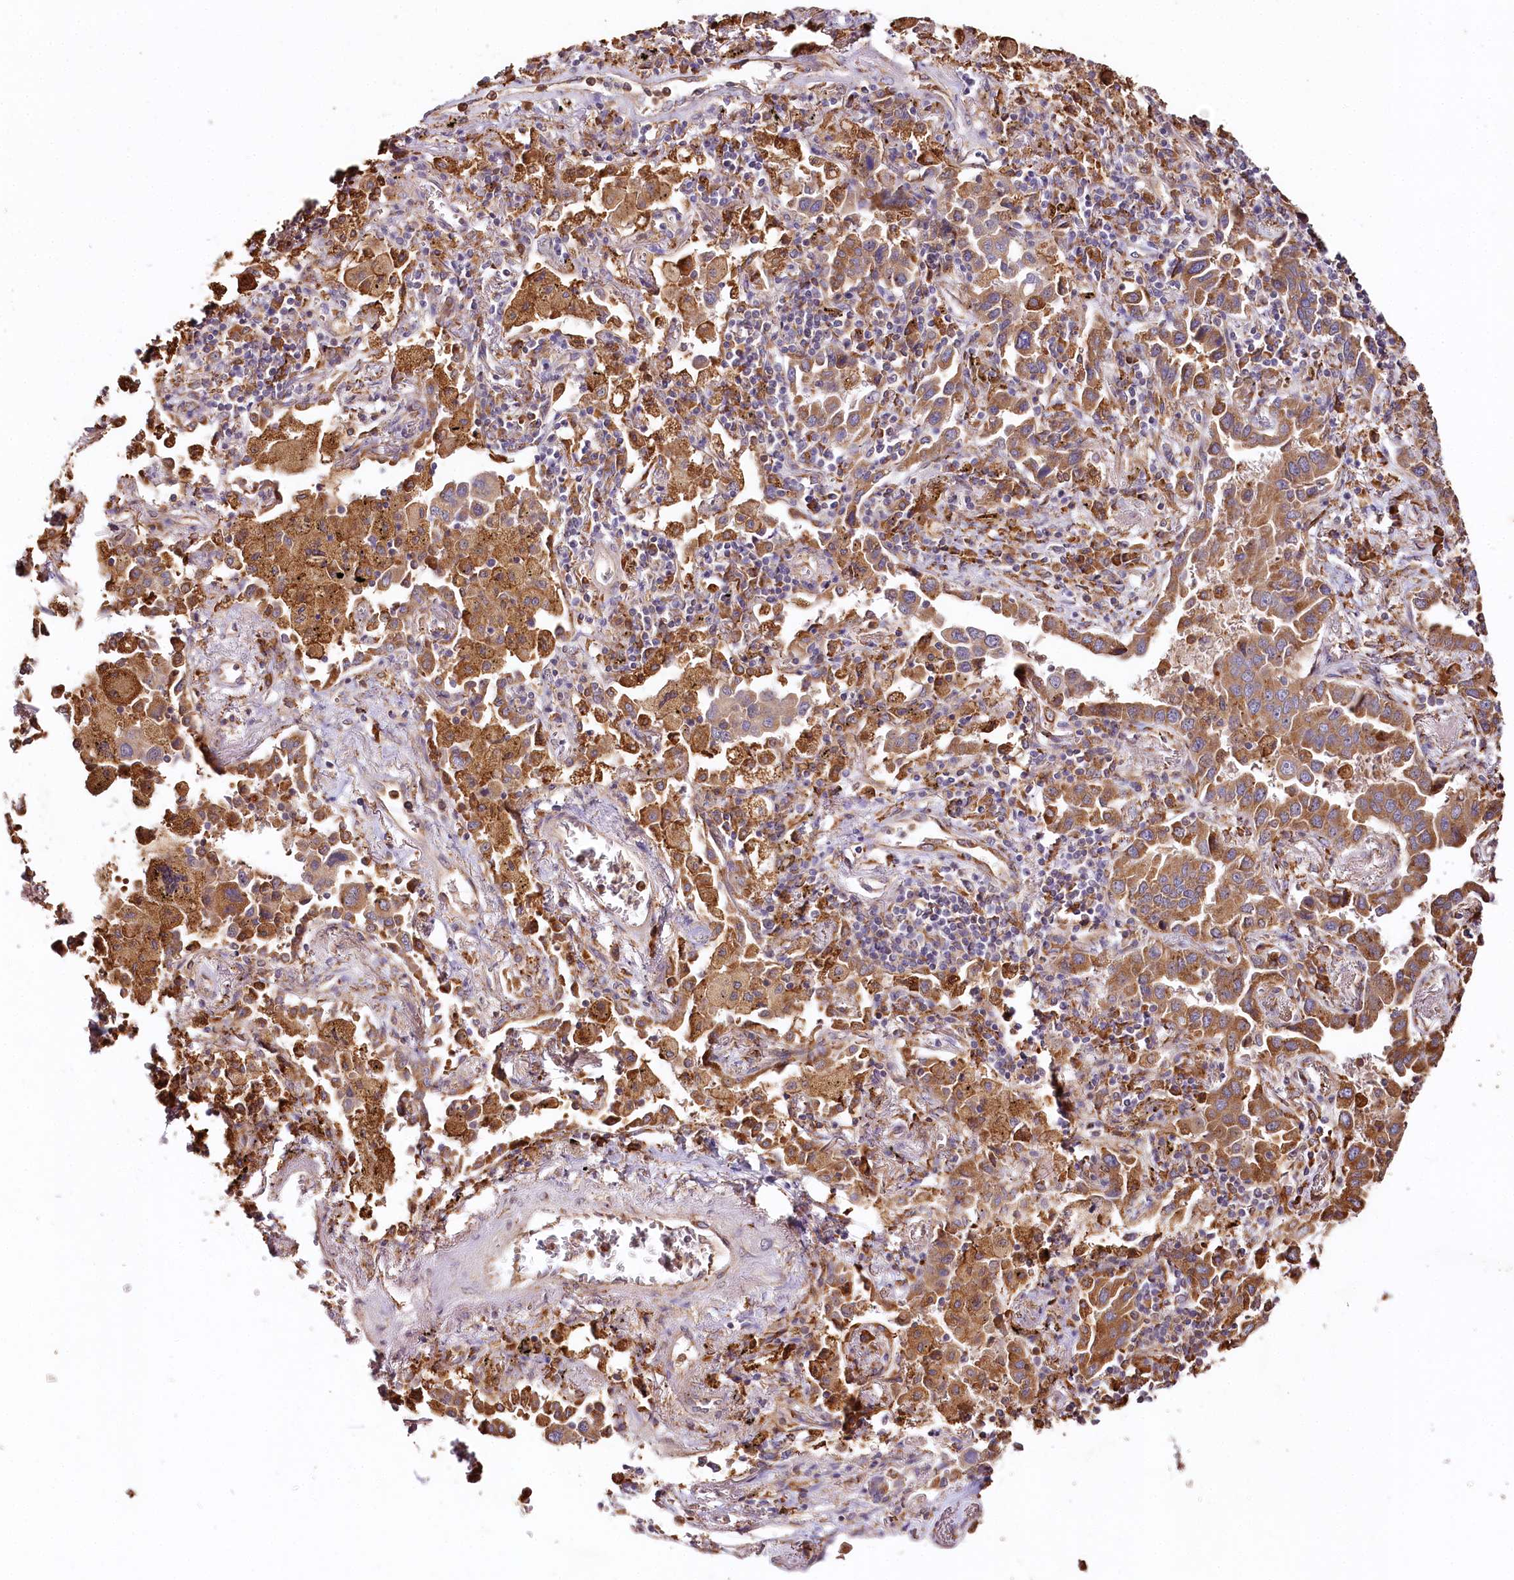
{"staining": {"intensity": "strong", "quantity": ">75%", "location": "cytoplasmic/membranous"}, "tissue": "lung cancer", "cell_type": "Tumor cells", "image_type": "cancer", "snomed": [{"axis": "morphology", "description": "Adenocarcinoma, NOS"}, {"axis": "topography", "description": "Lung"}], "caption": "A high amount of strong cytoplasmic/membranous positivity is present in approximately >75% of tumor cells in adenocarcinoma (lung) tissue.", "gene": "VEGFA", "patient": {"sex": "male", "age": 67}}